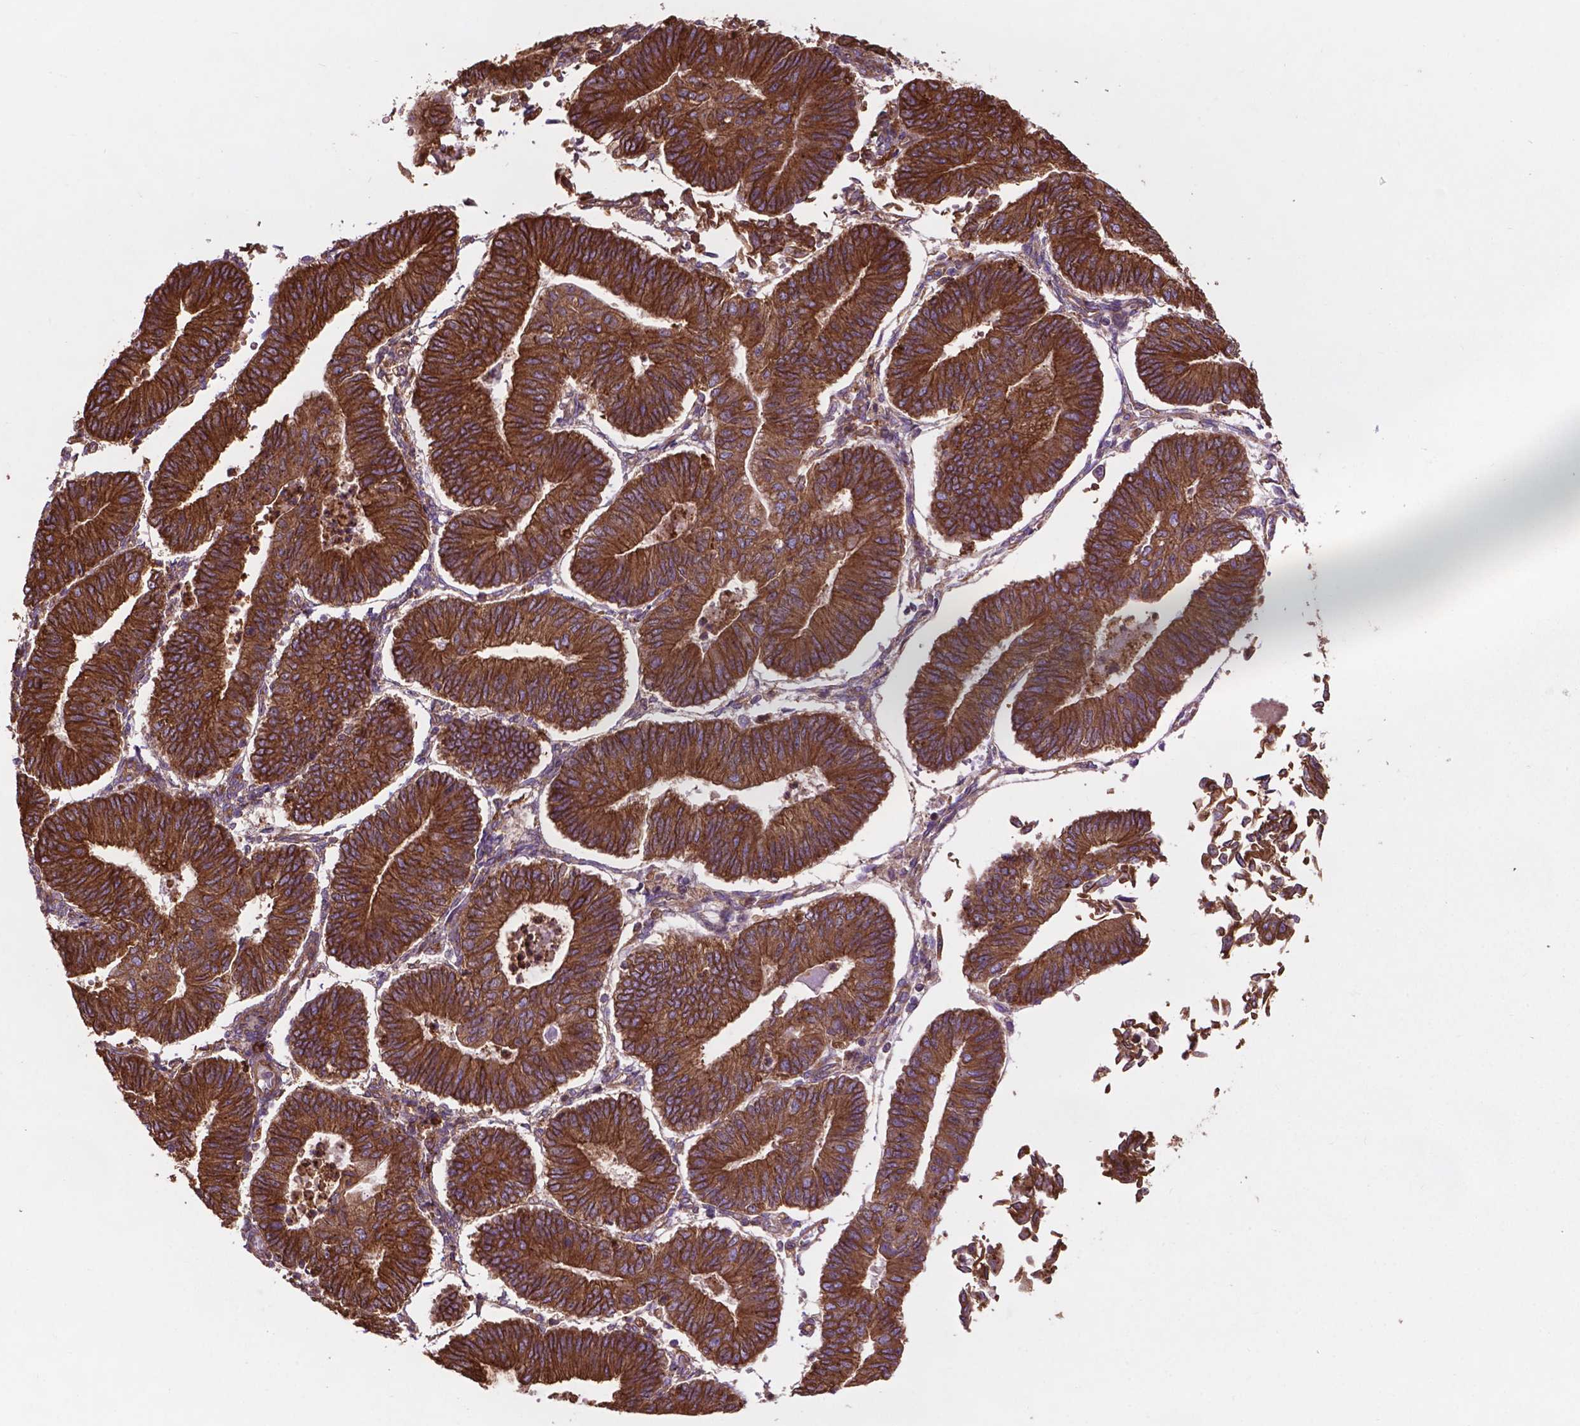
{"staining": {"intensity": "strong", "quantity": ">75%", "location": "cytoplasmic/membranous"}, "tissue": "endometrial cancer", "cell_type": "Tumor cells", "image_type": "cancer", "snomed": [{"axis": "morphology", "description": "Adenocarcinoma, NOS"}, {"axis": "topography", "description": "Endometrium"}], "caption": "Protein staining reveals strong cytoplasmic/membranous positivity in about >75% of tumor cells in adenocarcinoma (endometrial). Ihc stains the protein of interest in brown and the nuclei are stained blue.", "gene": "CCDC71L", "patient": {"sex": "female", "age": 65}}